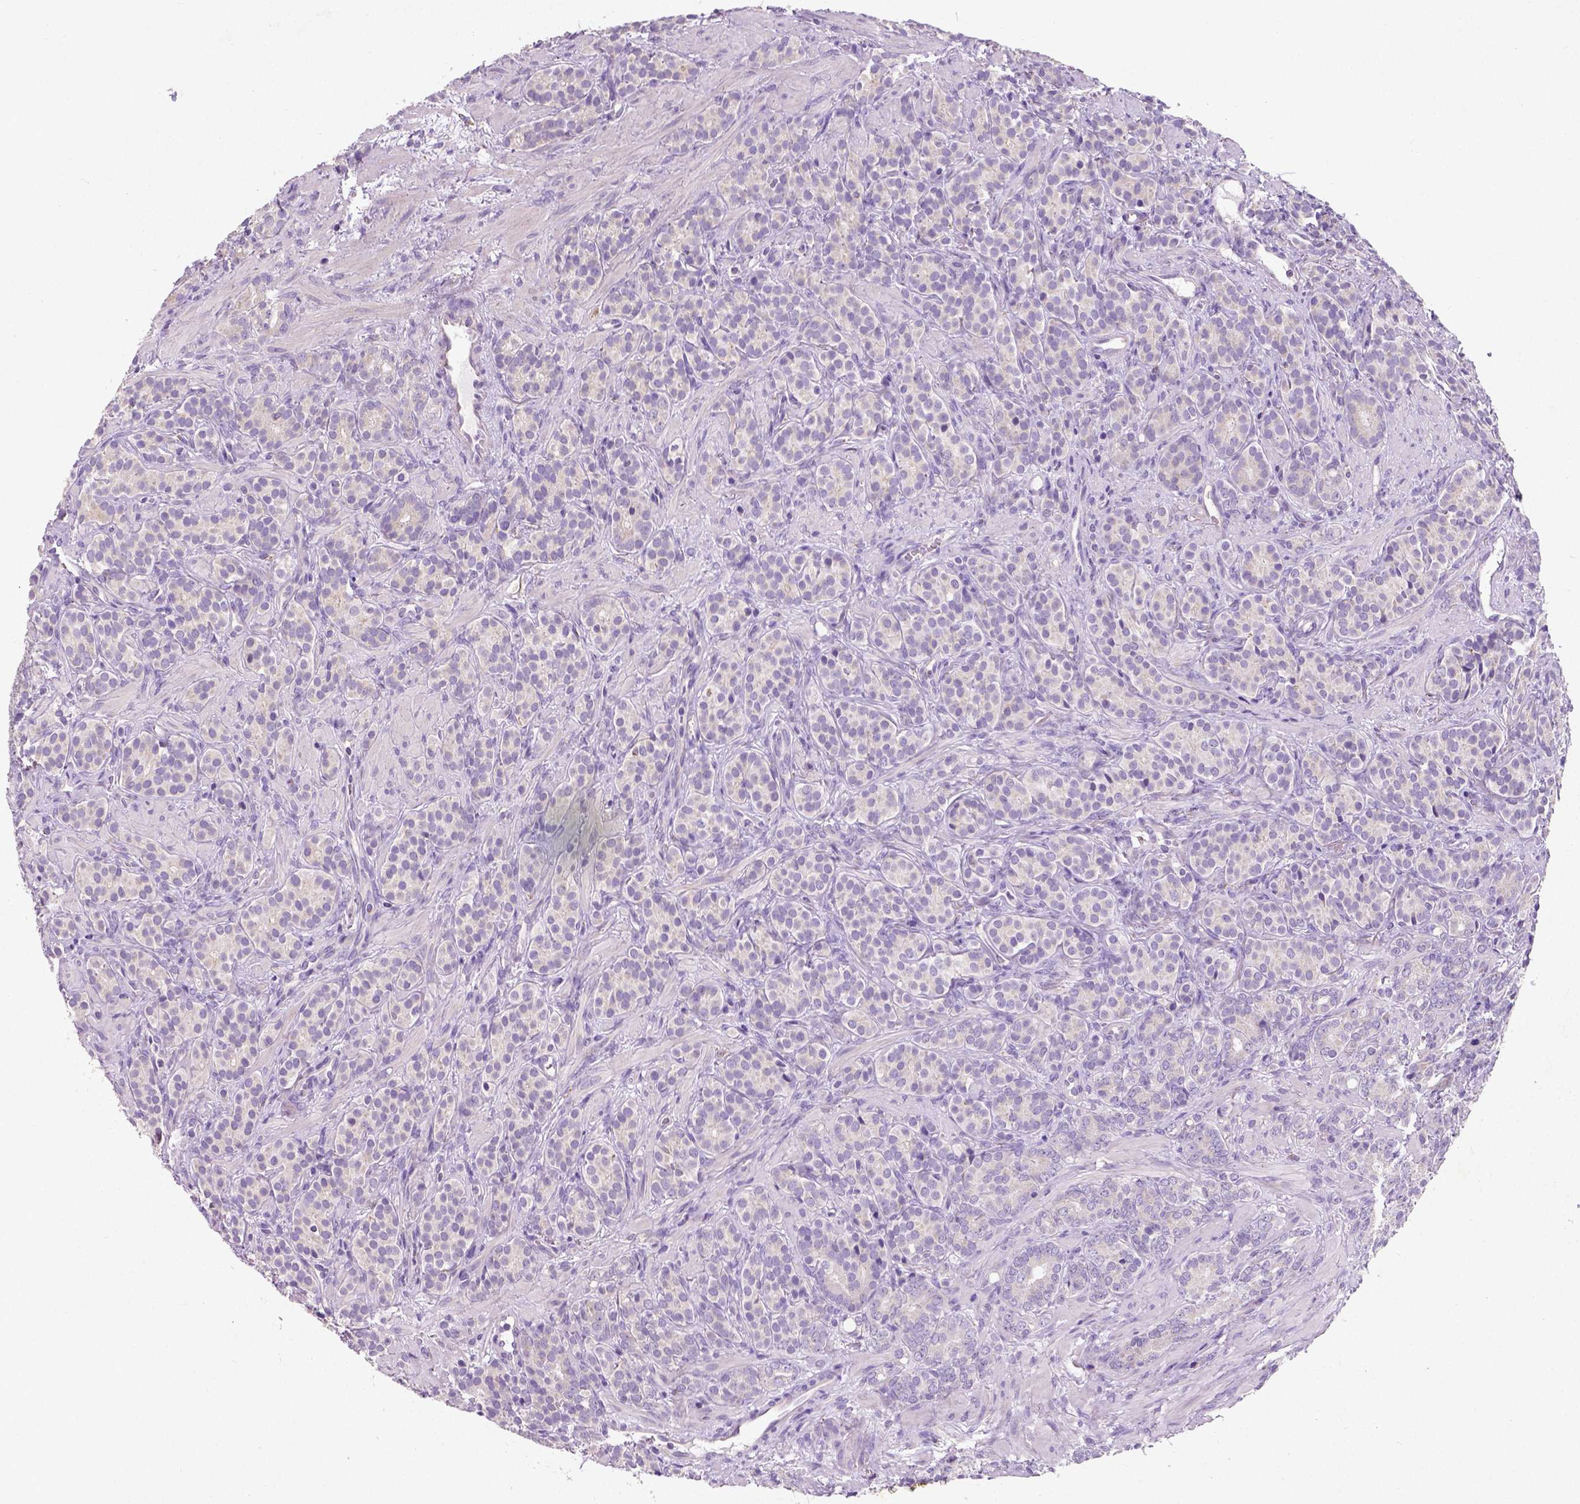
{"staining": {"intensity": "negative", "quantity": "none", "location": "none"}, "tissue": "prostate cancer", "cell_type": "Tumor cells", "image_type": "cancer", "snomed": [{"axis": "morphology", "description": "Adenocarcinoma, High grade"}, {"axis": "topography", "description": "Prostate"}], "caption": "Human prostate adenocarcinoma (high-grade) stained for a protein using immunohistochemistry (IHC) displays no positivity in tumor cells.", "gene": "CHODL", "patient": {"sex": "male", "age": 84}}